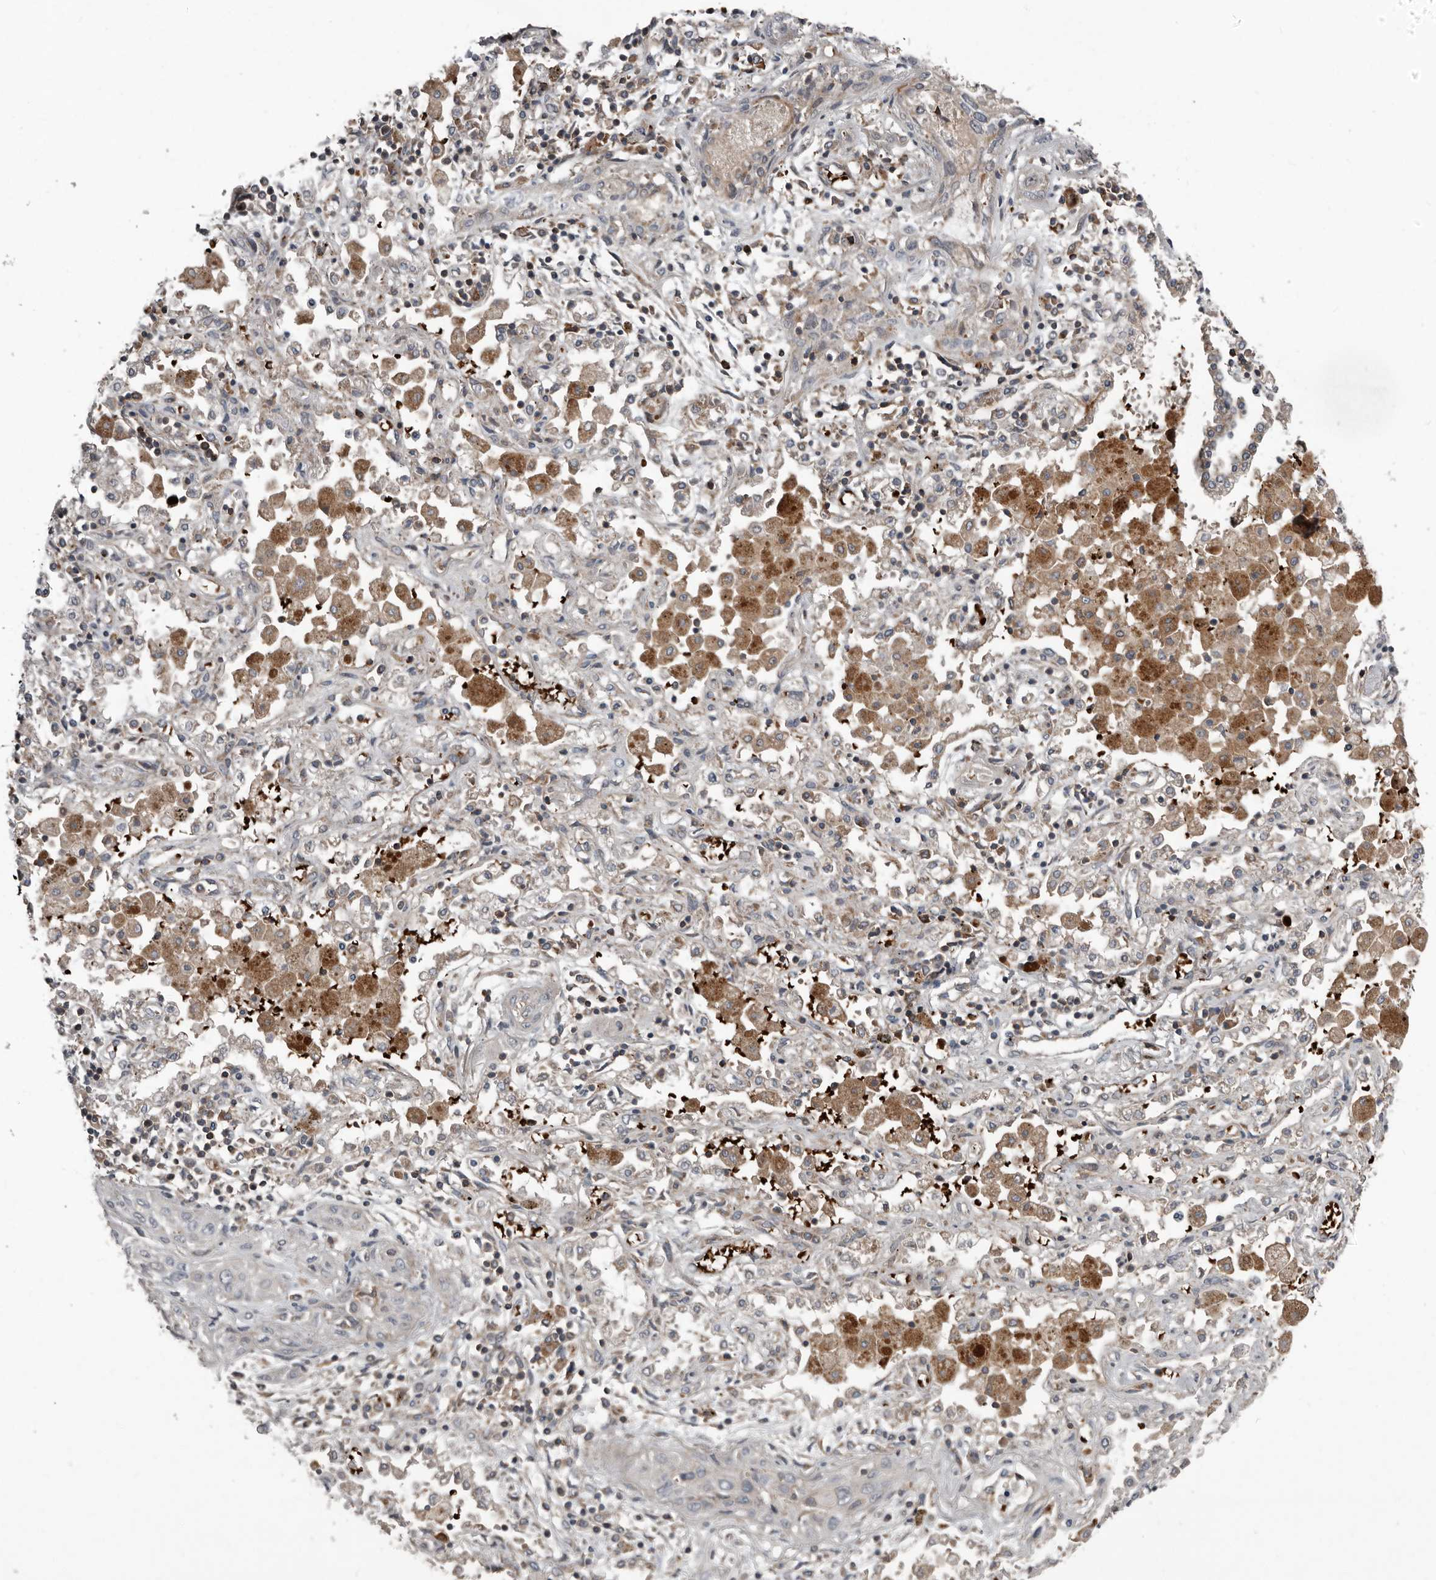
{"staining": {"intensity": "negative", "quantity": "none", "location": "none"}, "tissue": "lung cancer", "cell_type": "Tumor cells", "image_type": "cancer", "snomed": [{"axis": "morphology", "description": "Squamous cell carcinoma, NOS"}, {"axis": "topography", "description": "Lung"}], "caption": "Squamous cell carcinoma (lung) stained for a protein using immunohistochemistry (IHC) shows no positivity tumor cells.", "gene": "FBXO31", "patient": {"sex": "female", "age": 47}}